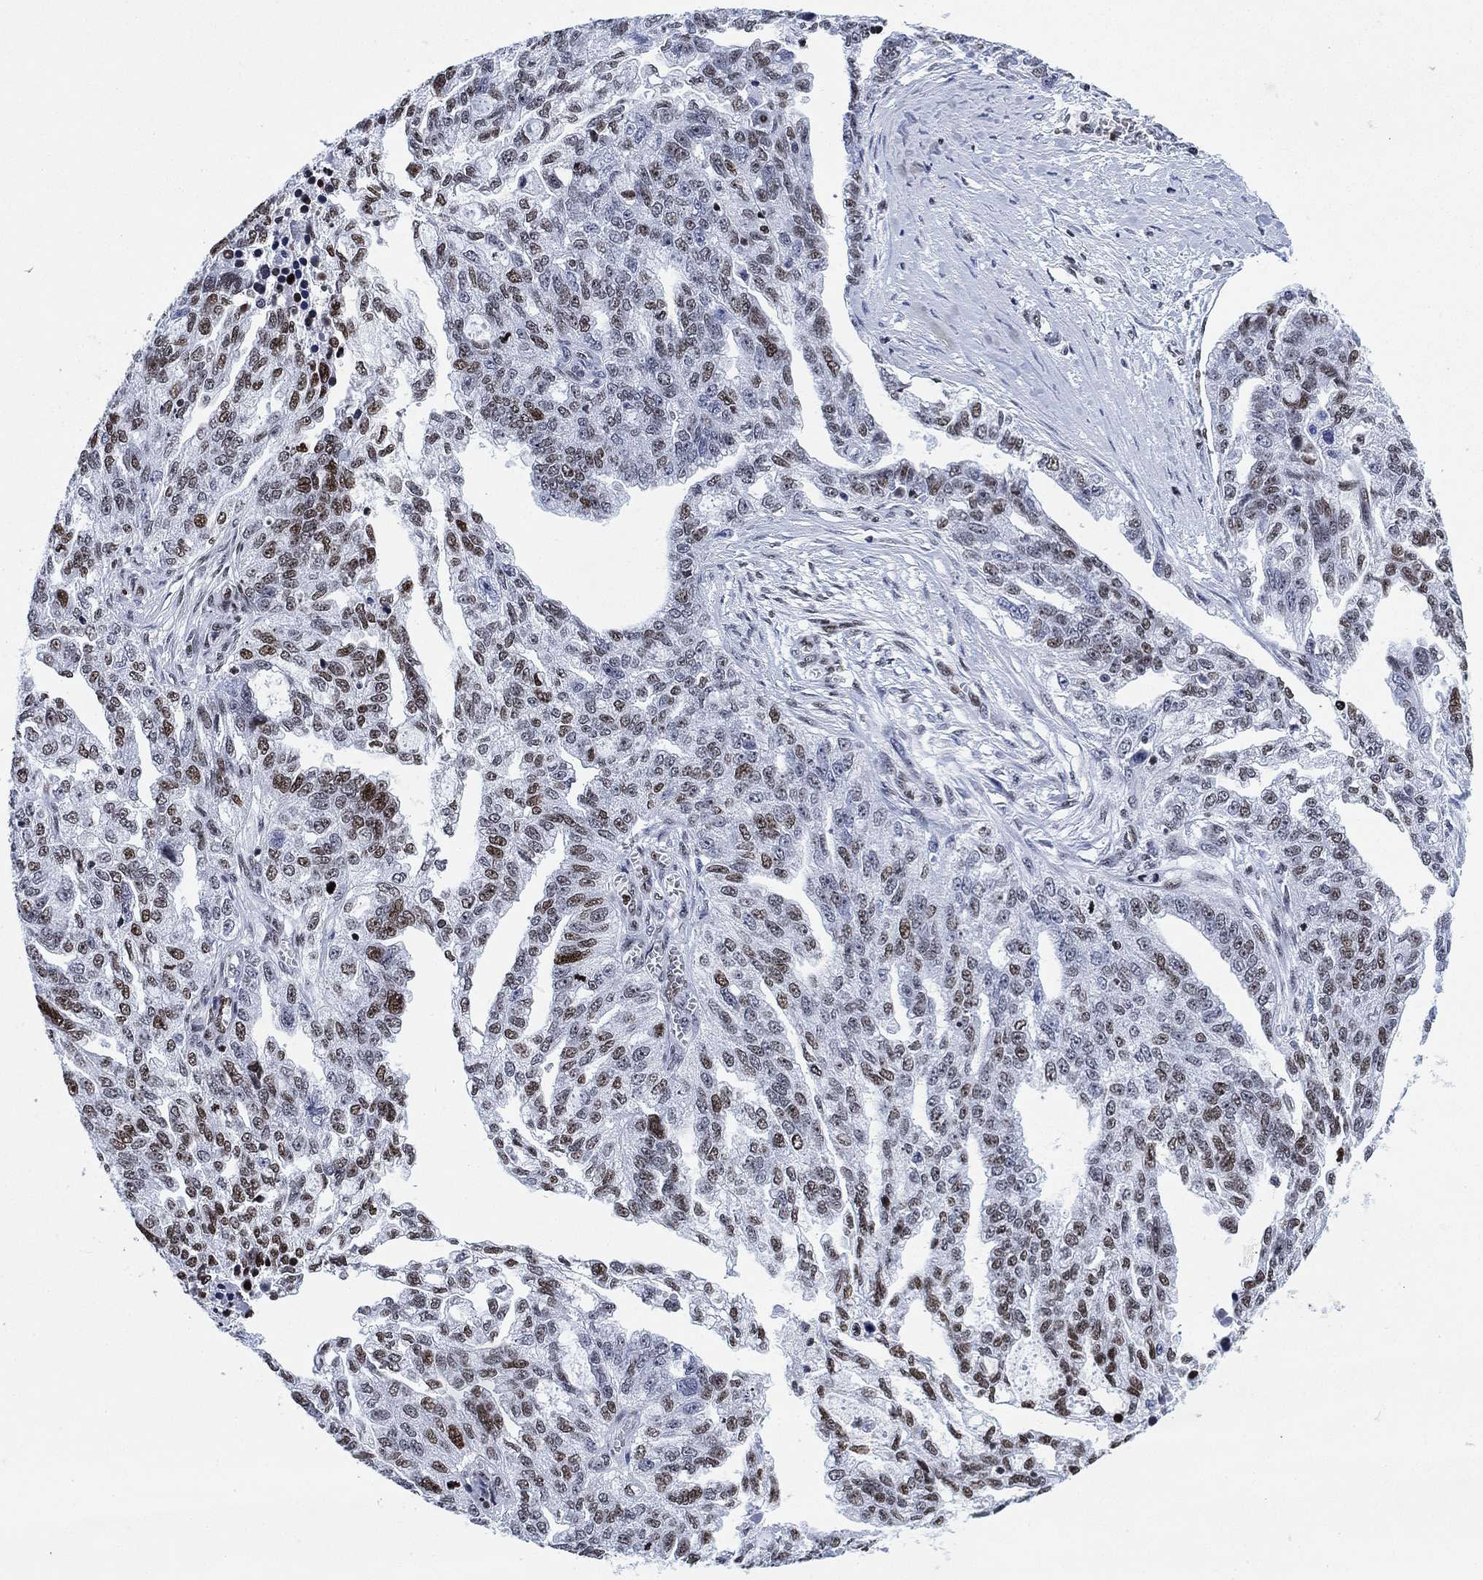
{"staining": {"intensity": "moderate", "quantity": "25%-75%", "location": "nuclear"}, "tissue": "ovarian cancer", "cell_type": "Tumor cells", "image_type": "cancer", "snomed": [{"axis": "morphology", "description": "Cystadenocarcinoma, serous, NOS"}, {"axis": "topography", "description": "Ovary"}], "caption": "Moderate nuclear staining for a protein is identified in about 25%-75% of tumor cells of ovarian serous cystadenocarcinoma using immunohistochemistry.", "gene": "H1-10", "patient": {"sex": "female", "age": 51}}